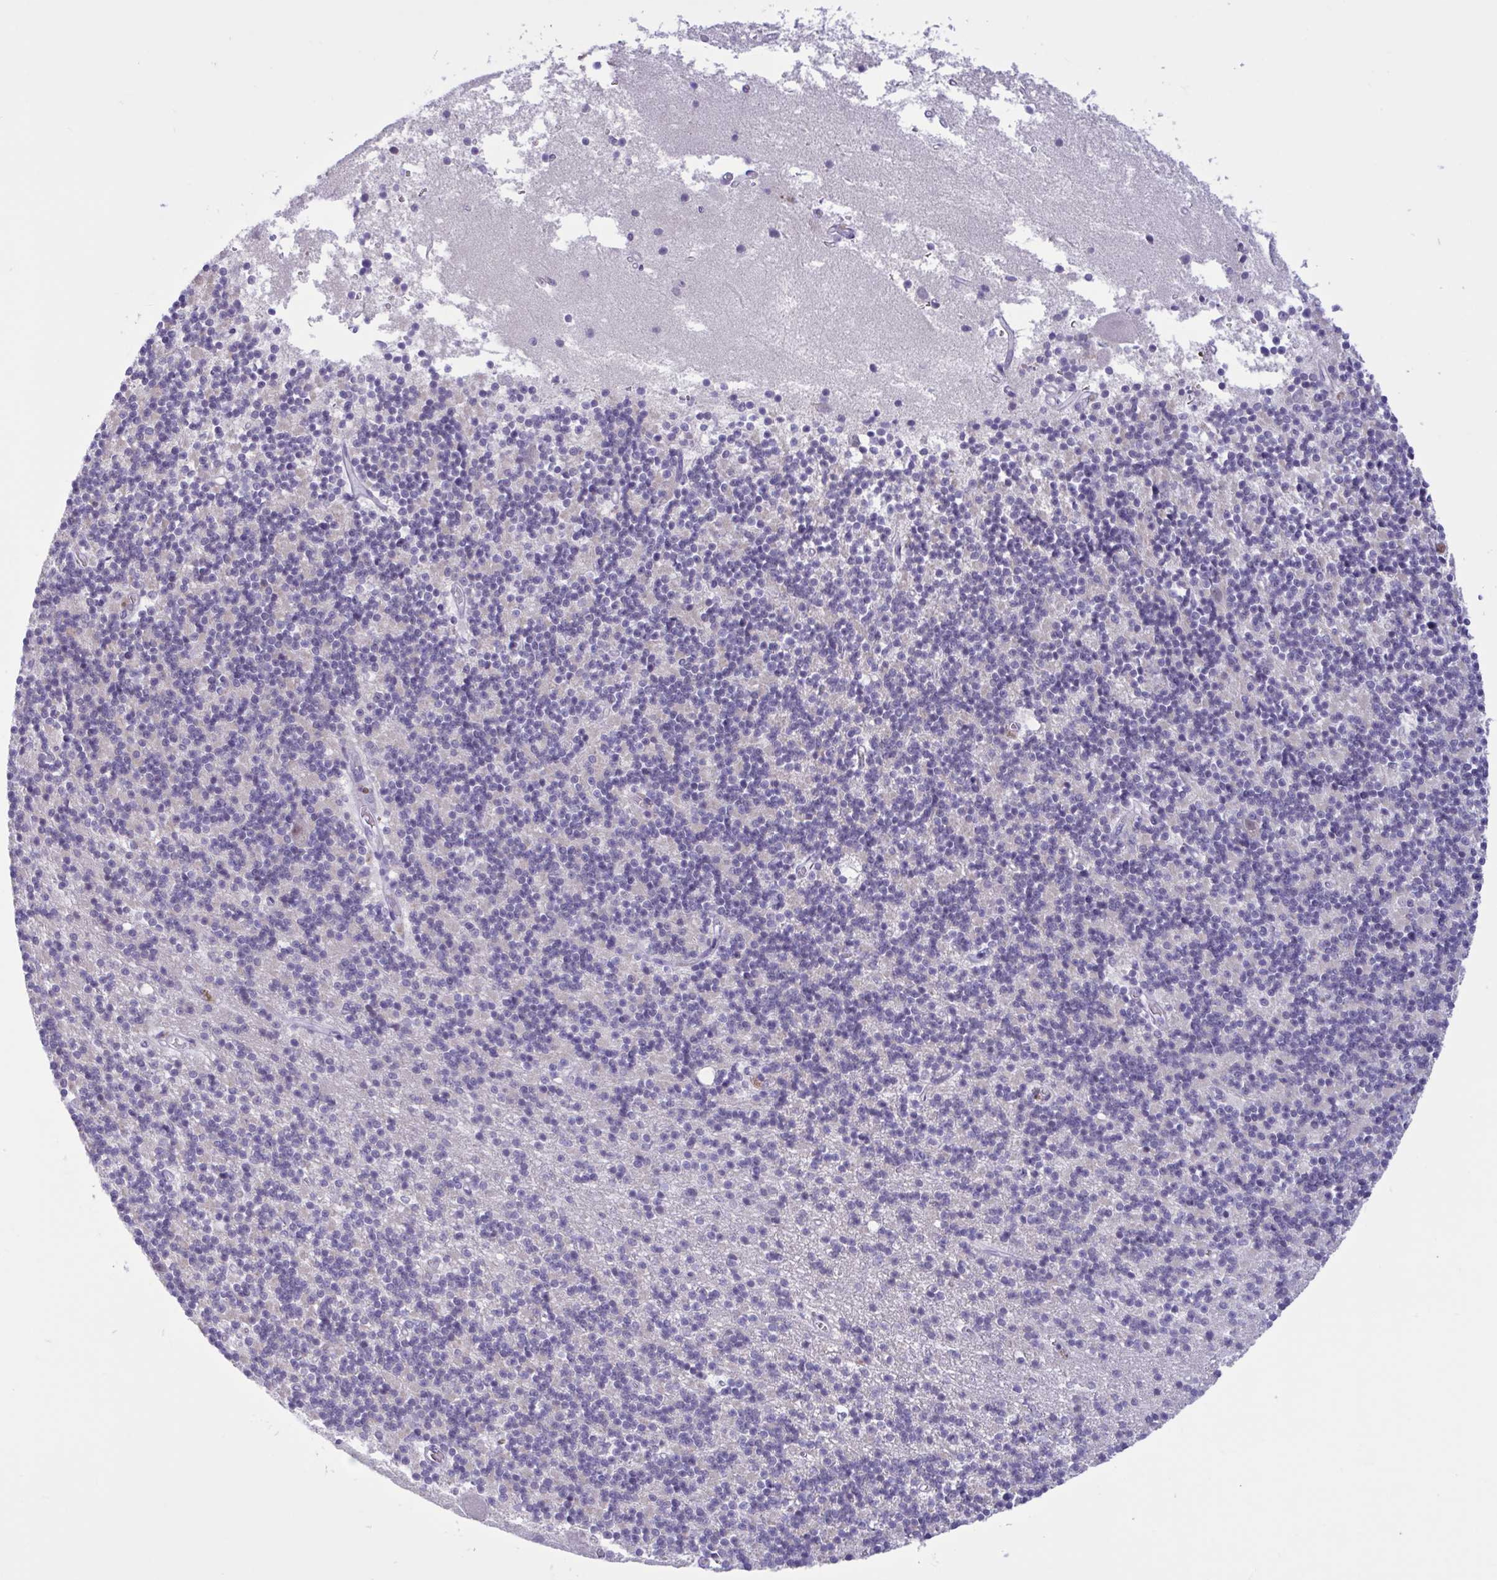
{"staining": {"intensity": "negative", "quantity": "none", "location": "none"}, "tissue": "cerebellum", "cell_type": "Cells in granular layer", "image_type": "normal", "snomed": [{"axis": "morphology", "description": "Normal tissue, NOS"}, {"axis": "topography", "description": "Cerebellum"}], "caption": "A histopathology image of human cerebellum is negative for staining in cells in granular layer. (DAB immunohistochemistry, high magnification).", "gene": "CNGB3", "patient": {"sex": "male", "age": 54}}